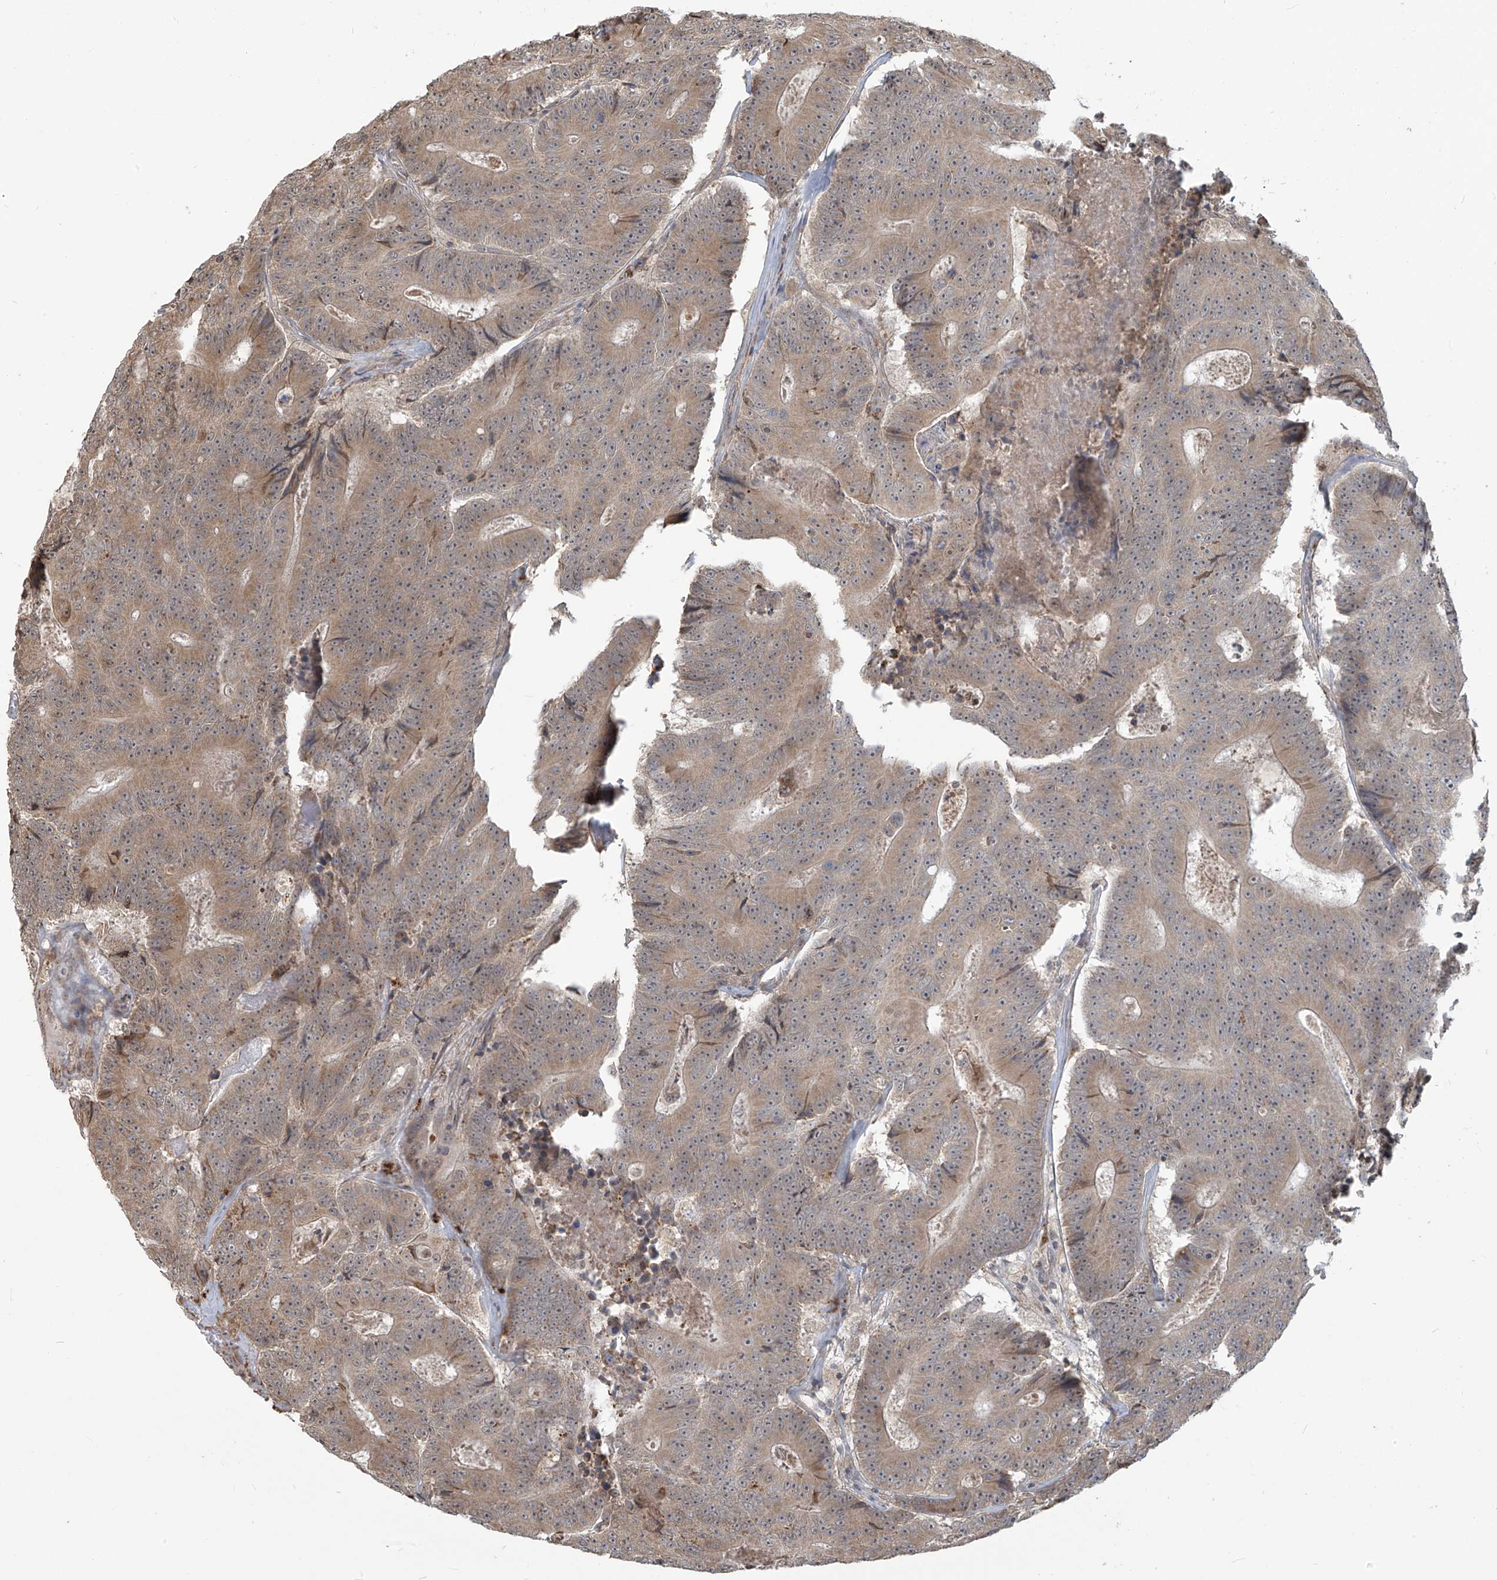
{"staining": {"intensity": "moderate", "quantity": ">75%", "location": "cytoplasmic/membranous"}, "tissue": "colorectal cancer", "cell_type": "Tumor cells", "image_type": "cancer", "snomed": [{"axis": "morphology", "description": "Adenocarcinoma, NOS"}, {"axis": "topography", "description": "Colon"}], "caption": "Brown immunohistochemical staining in human colorectal cancer reveals moderate cytoplasmic/membranous expression in about >75% of tumor cells.", "gene": "PLEKHM3", "patient": {"sex": "male", "age": 83}}